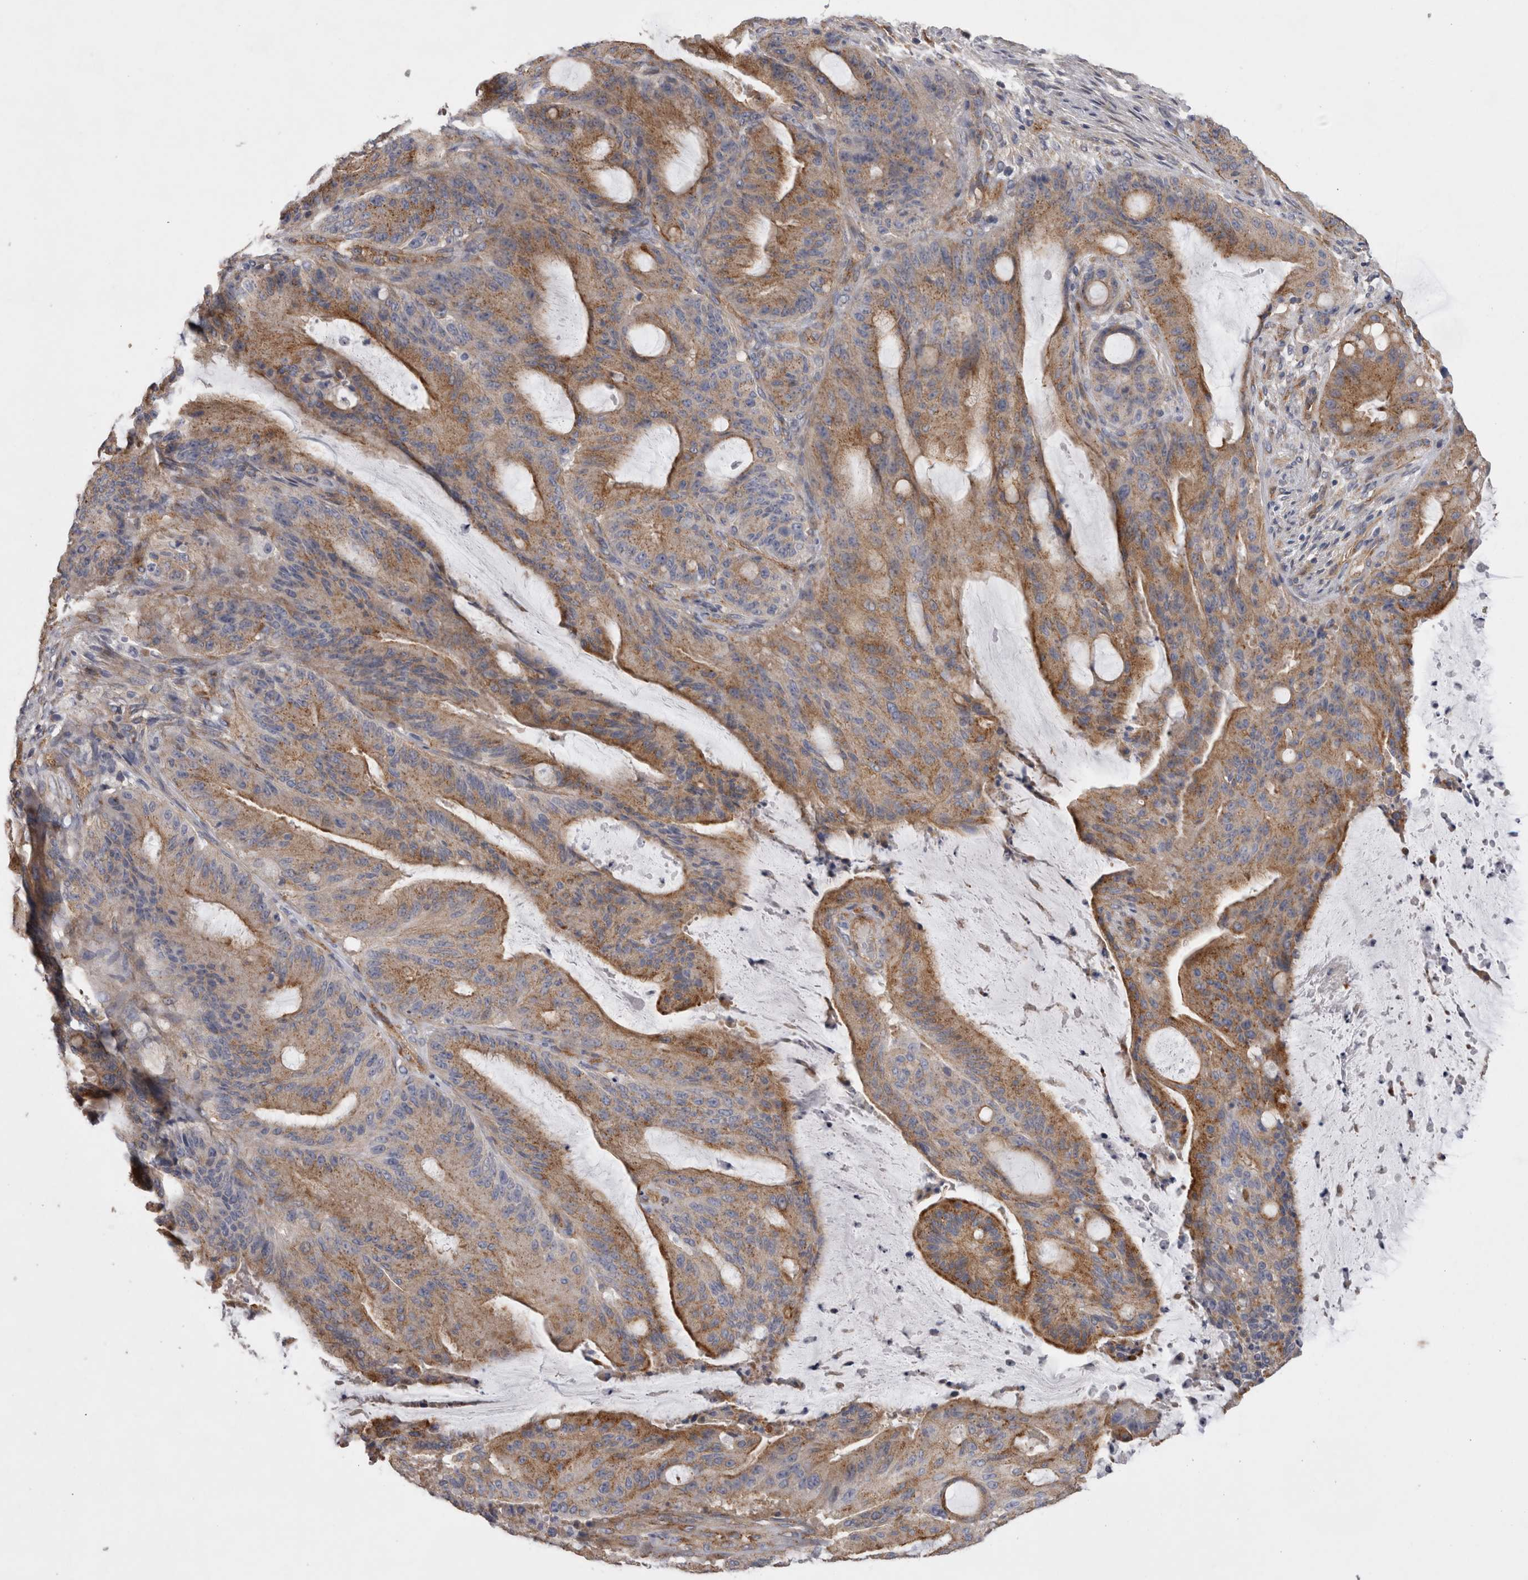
{"staining": {"intensity": "moderate", "quantity": ">75%", "location": "cytoplasmic/membranous"}, "tissue": "liver cancer", "cell_type": "Tumor cells", "image_type": "cancer", "snomed": [{"axis": "morphology", "description": "Normal tissue, NOS"}, {"axis": "morphology", "description": "Cholangiocarcinoma"}, {"axis": "topography", "description": "Liver"}, {"axis": "topography", "description": "Peripheral nerve tissue"}], "caption": "This histopathology image demonstrates liver cancer stained with immunohistochemistry to label a protein in brown. The cytoplasmic/membranous of tumor cells show moderate positivity for the protein. Nuclei are counter-stained blue.", "gene": "ATXN3", "patient": {"sex": "female", "age": 73}}